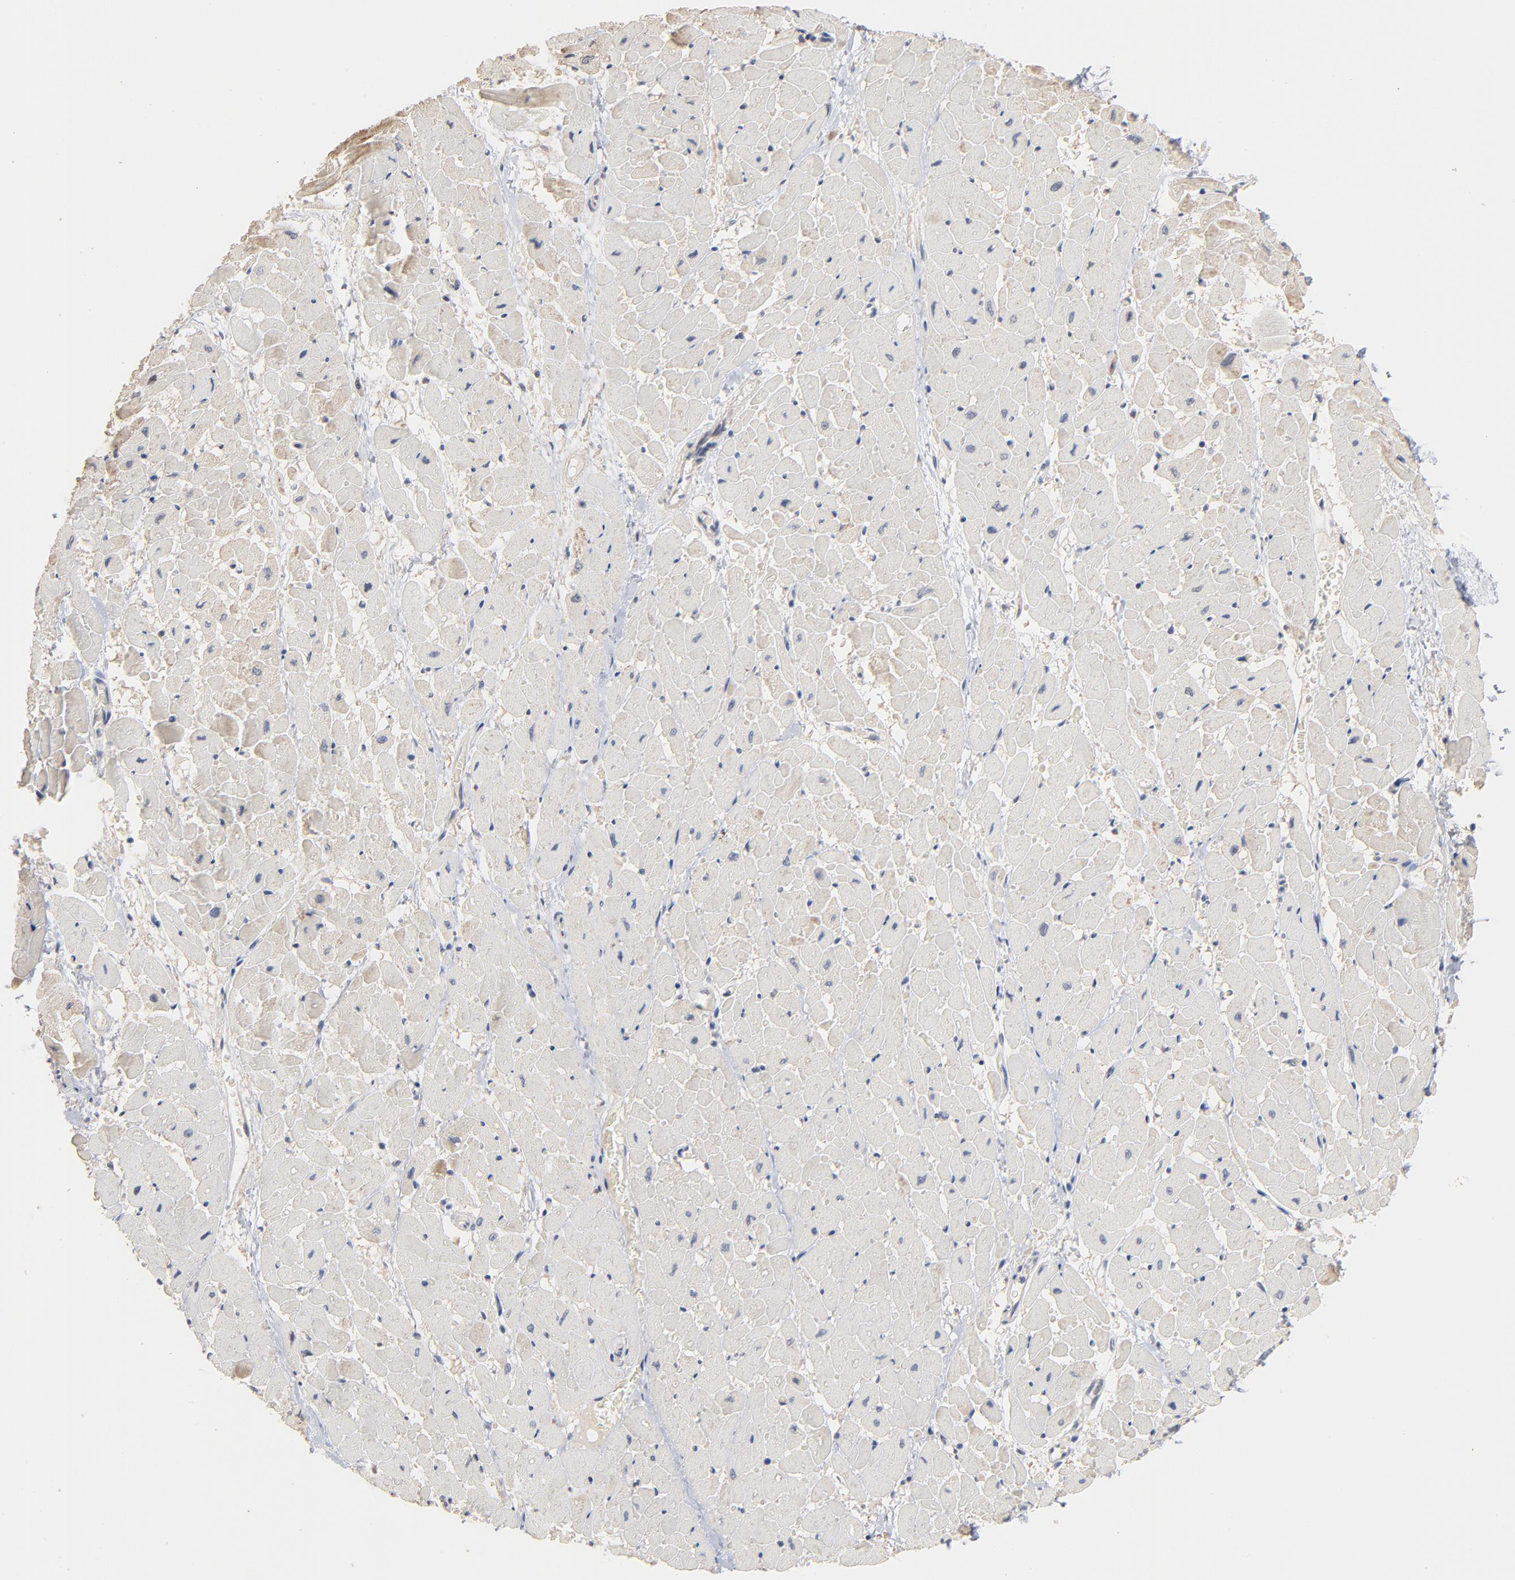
{"staining": {"intensity": "weak", "quantity": "25%-75%", "location": "cytoplasmic/membranous"}, "tissue": "heart muscle", "cell_type": "Cardiomyocytes", "image_type": "normal", "snomed": [{"axis": "morphology", "description": "Normal tissue, NOS"}, {"axis": "topography", "description": "Heart"}], "caption": "This is an image of immunohistochemistry (IHC) staining of benign heart muscle, which shows weak expression in the cytoplasmic/membranous of cardiomyocytes.", "gene": "MSL2", "patient": {"sex": "male", "age": 45}}